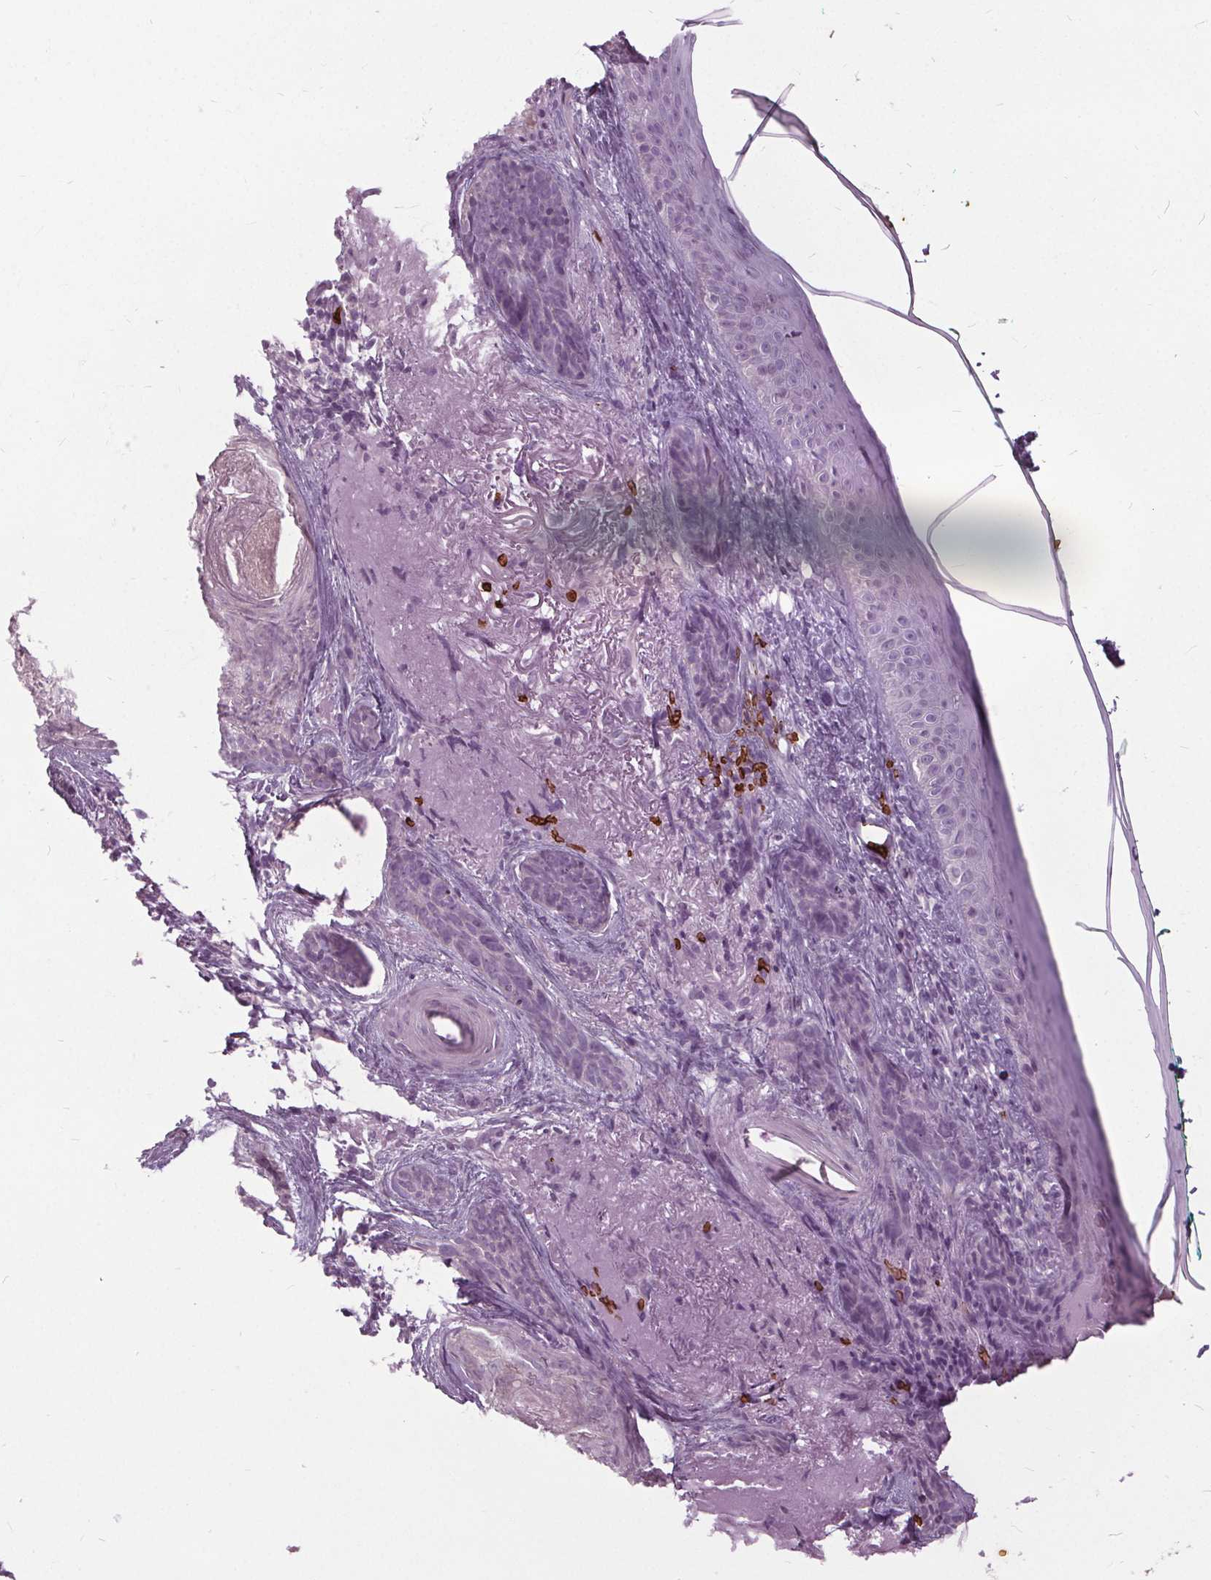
{"staining": {"intensity": "negative", "quantity": "none", "location": "none"}, "tissue": "skin cancer", "cell_type": "Tumor cells", "image_type": "cancer", "snomed": [{"axis": "morphology", "description": "Basal cell carcinoma"}, {"axis": "topography", "description": "Skin"}], "caption": "Immunohistochemical staining of basal cell carcinoma (skin) demonstrates no significant positivity in tumor cells.", "gene": "SLC4A1", "patient": {"sex": "female", "age": 78}}